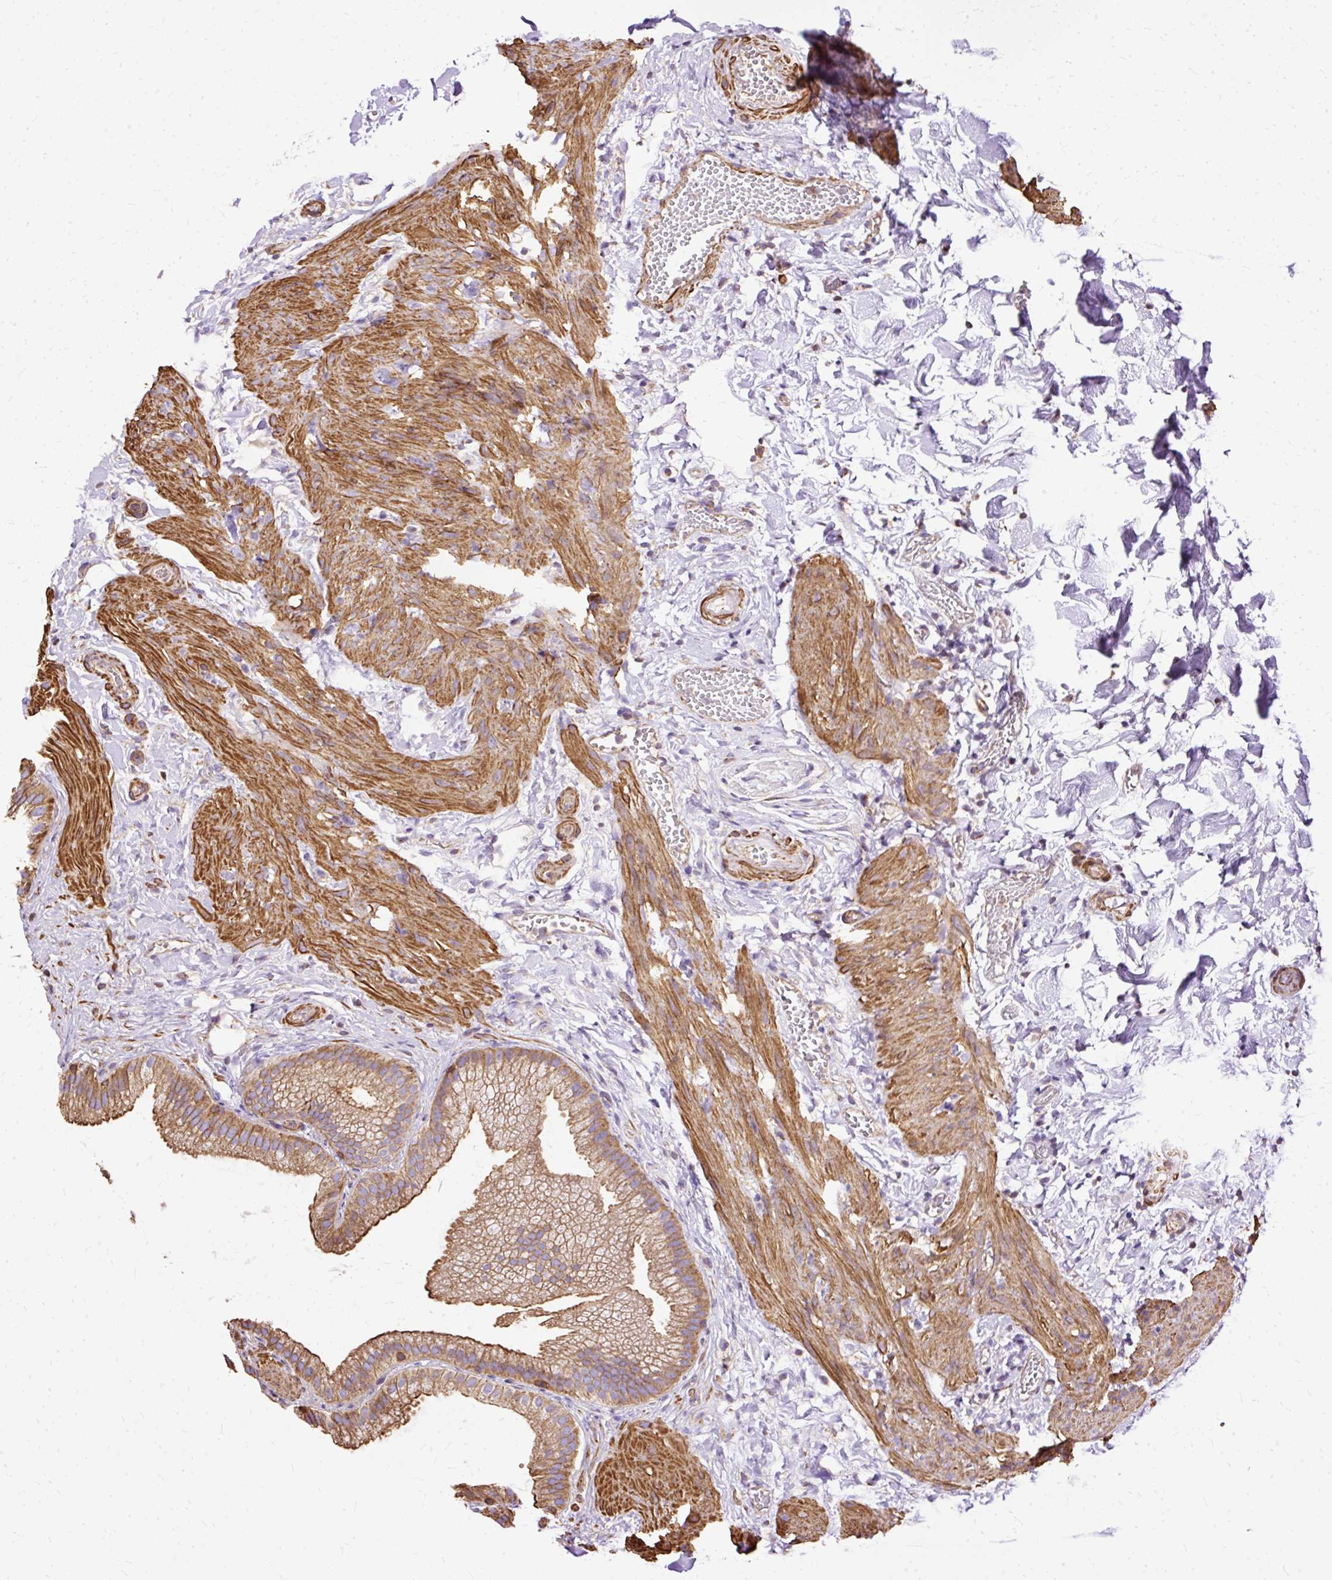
{"staining": {"intensity": "moderate", "quantity": ">75%", "location": "cytoplasmic/membranous"}, "tissue": "gallbladder", "cell_type": "Glandular cells", "image_type": "normal", "snomed": [{"axis": "morphology", "description": "Normal tissue, NOS"}, {"axis": "topography", "description": "Gallbladder"}], "caption": "Immunohistochemical staining of benign gallbladder demonstrates moderate cytoplasmic/membranous protein positivity in about >75% of glandular cells. (IHC, brightfield microscopy, high magnification).", "gene": "KLHL11", "patient": {"sex": "female", "age": 63}}